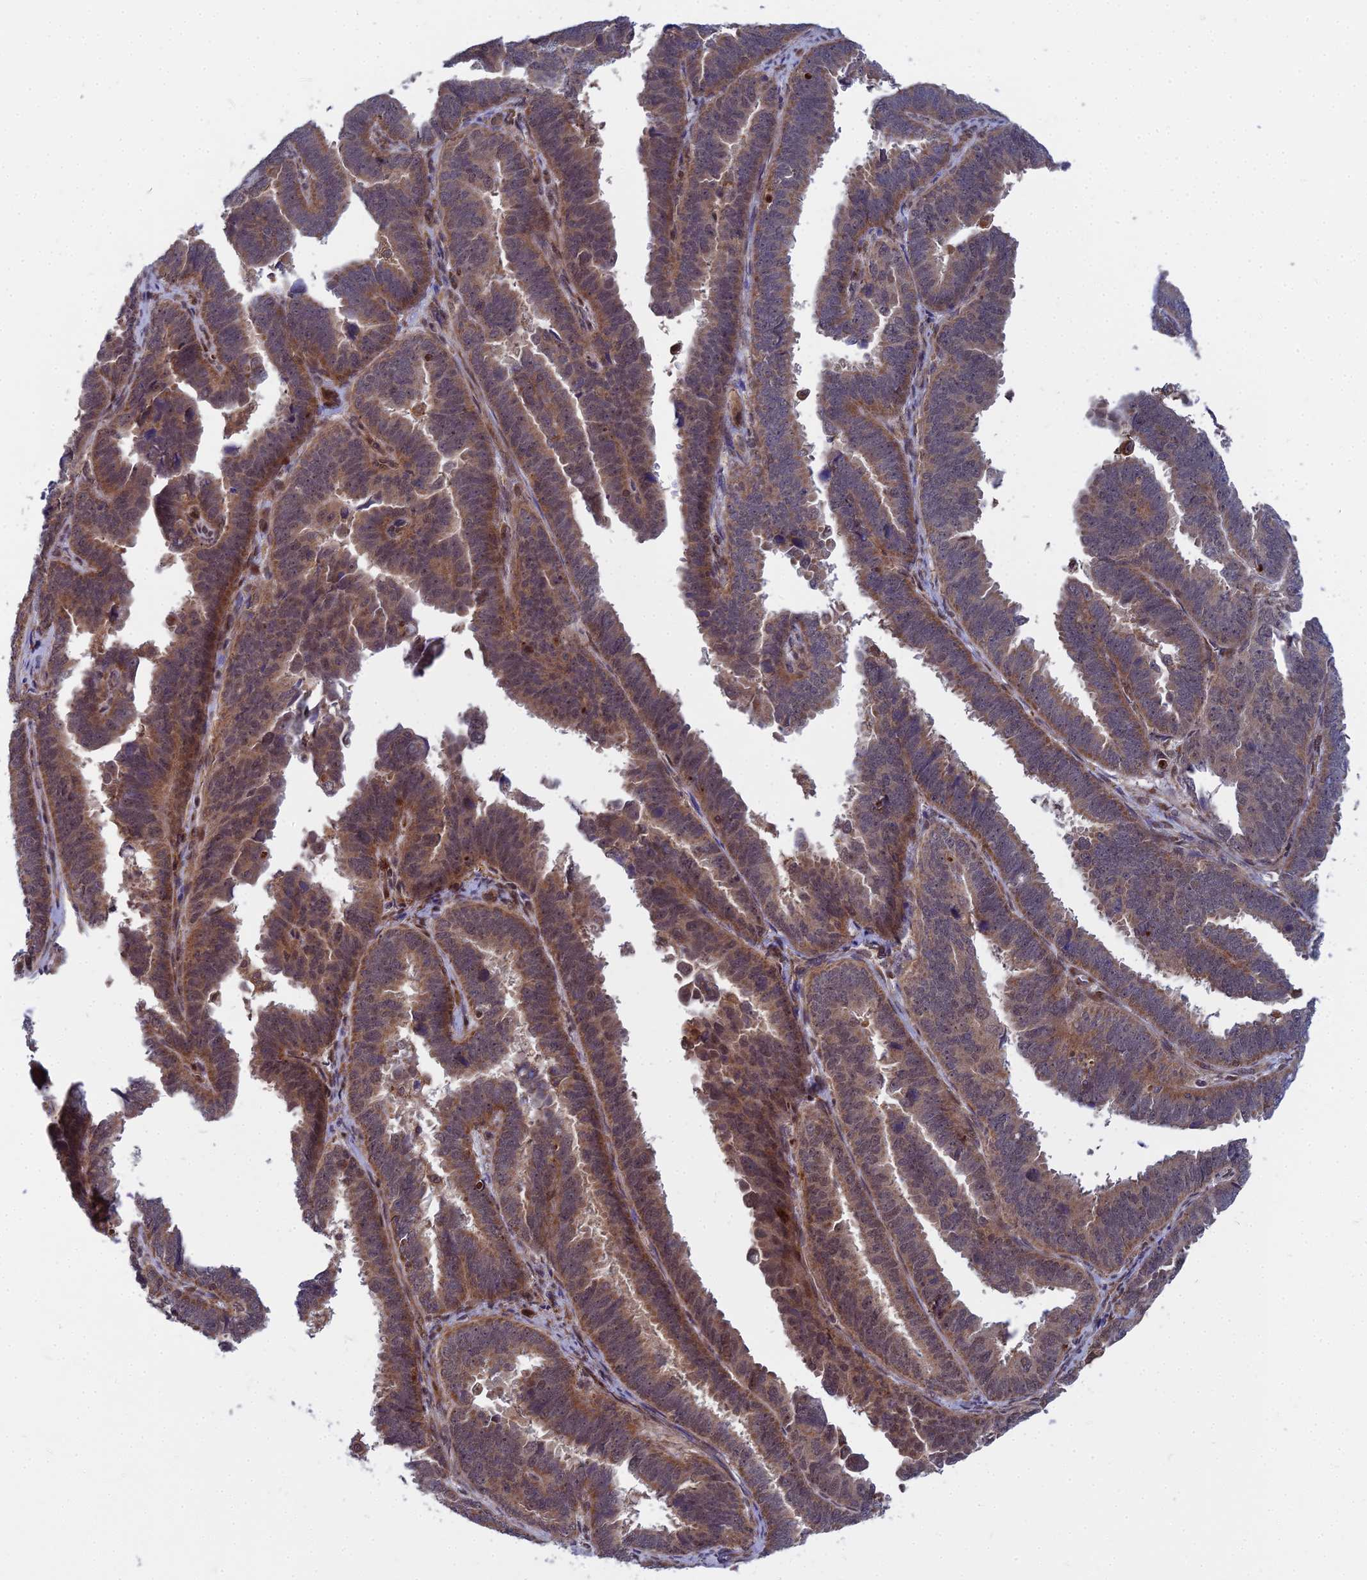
{"staining": {"intensity": "moderate", "quantity": "25%-75%", "location": "cytoplasmic/membranous"}, "tissue": "endometrial cancer", "cell_type": "Tumor cells", "image_type": "cancer", "snomed": [{"axis": "morphology", "description": "Adenocarcinoma, NOS"}, {"axis": "topography", "description": "Endometrium"}], "caption": "Endometrial cancer (adenocarcinoma) stained with DAB immunohistochemistry reveals medium levels of moderate cytoplasmic/membranous staining in about 25%-75% of tumor cells.", "gene": "COMMD2", "patient": {"sex": "female", "age": 75}}